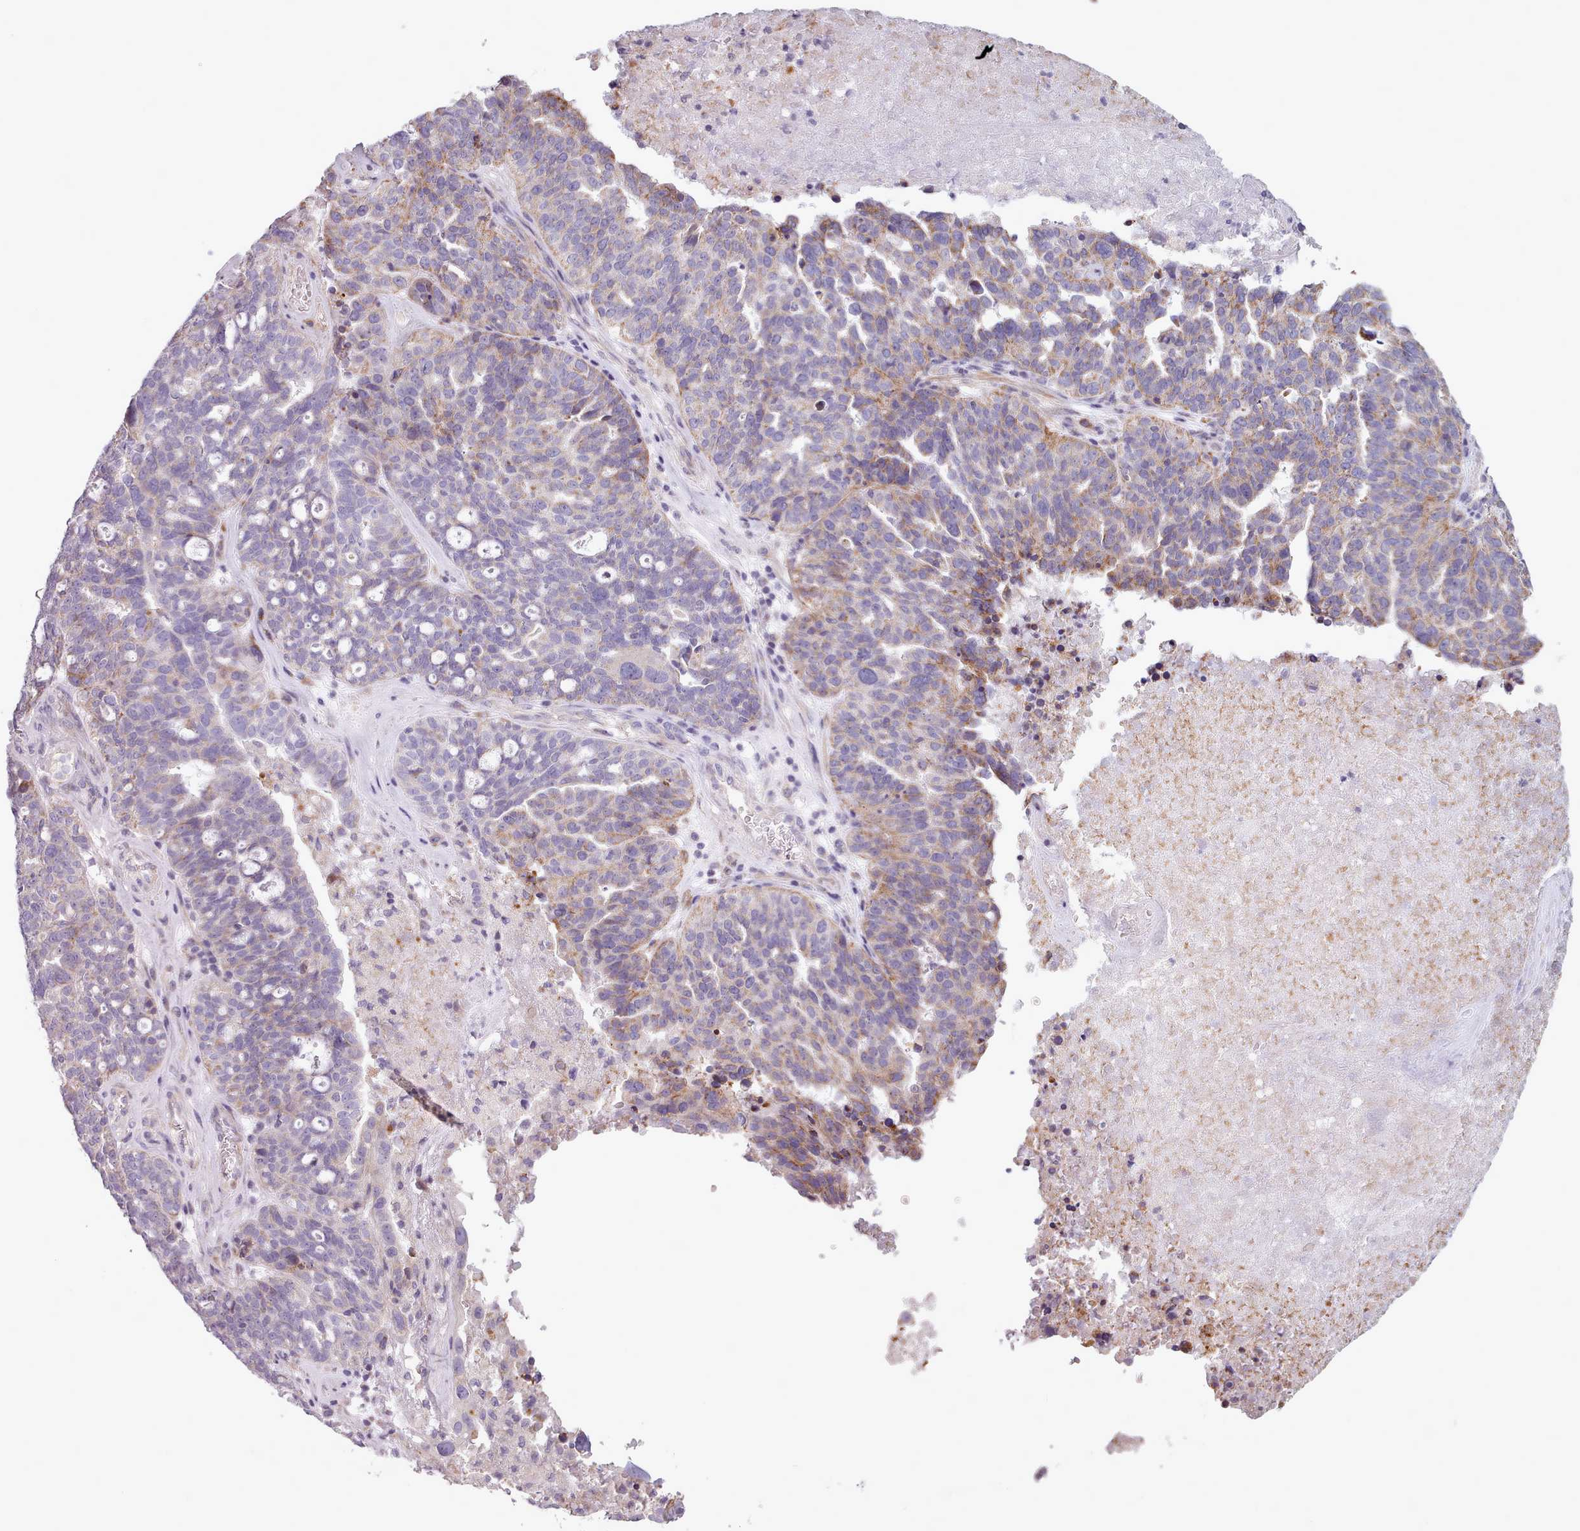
{"staining": {"intensity": "moderate", "quantity": ">75%", "location": "cytoplasmic/membranous"}, "tissue": "ovarian cancer", "cell_type": "Tumor cells", "image_type": "cancer", "snomed": [{"axis": "morphology", "description": "Cystadenocarcinoma, serous, NOS"}, {"axis": "topography", "description": "Ovary"}], "caption": "Ovarian serous cystadenocarcinoma stained for a protein (brown) exhibits moderate cytoplasmic/membranous positive expression in about >75% of tumor cells.", "gene": "AVL9", "patient": {"sex": "female", "age": 59}}